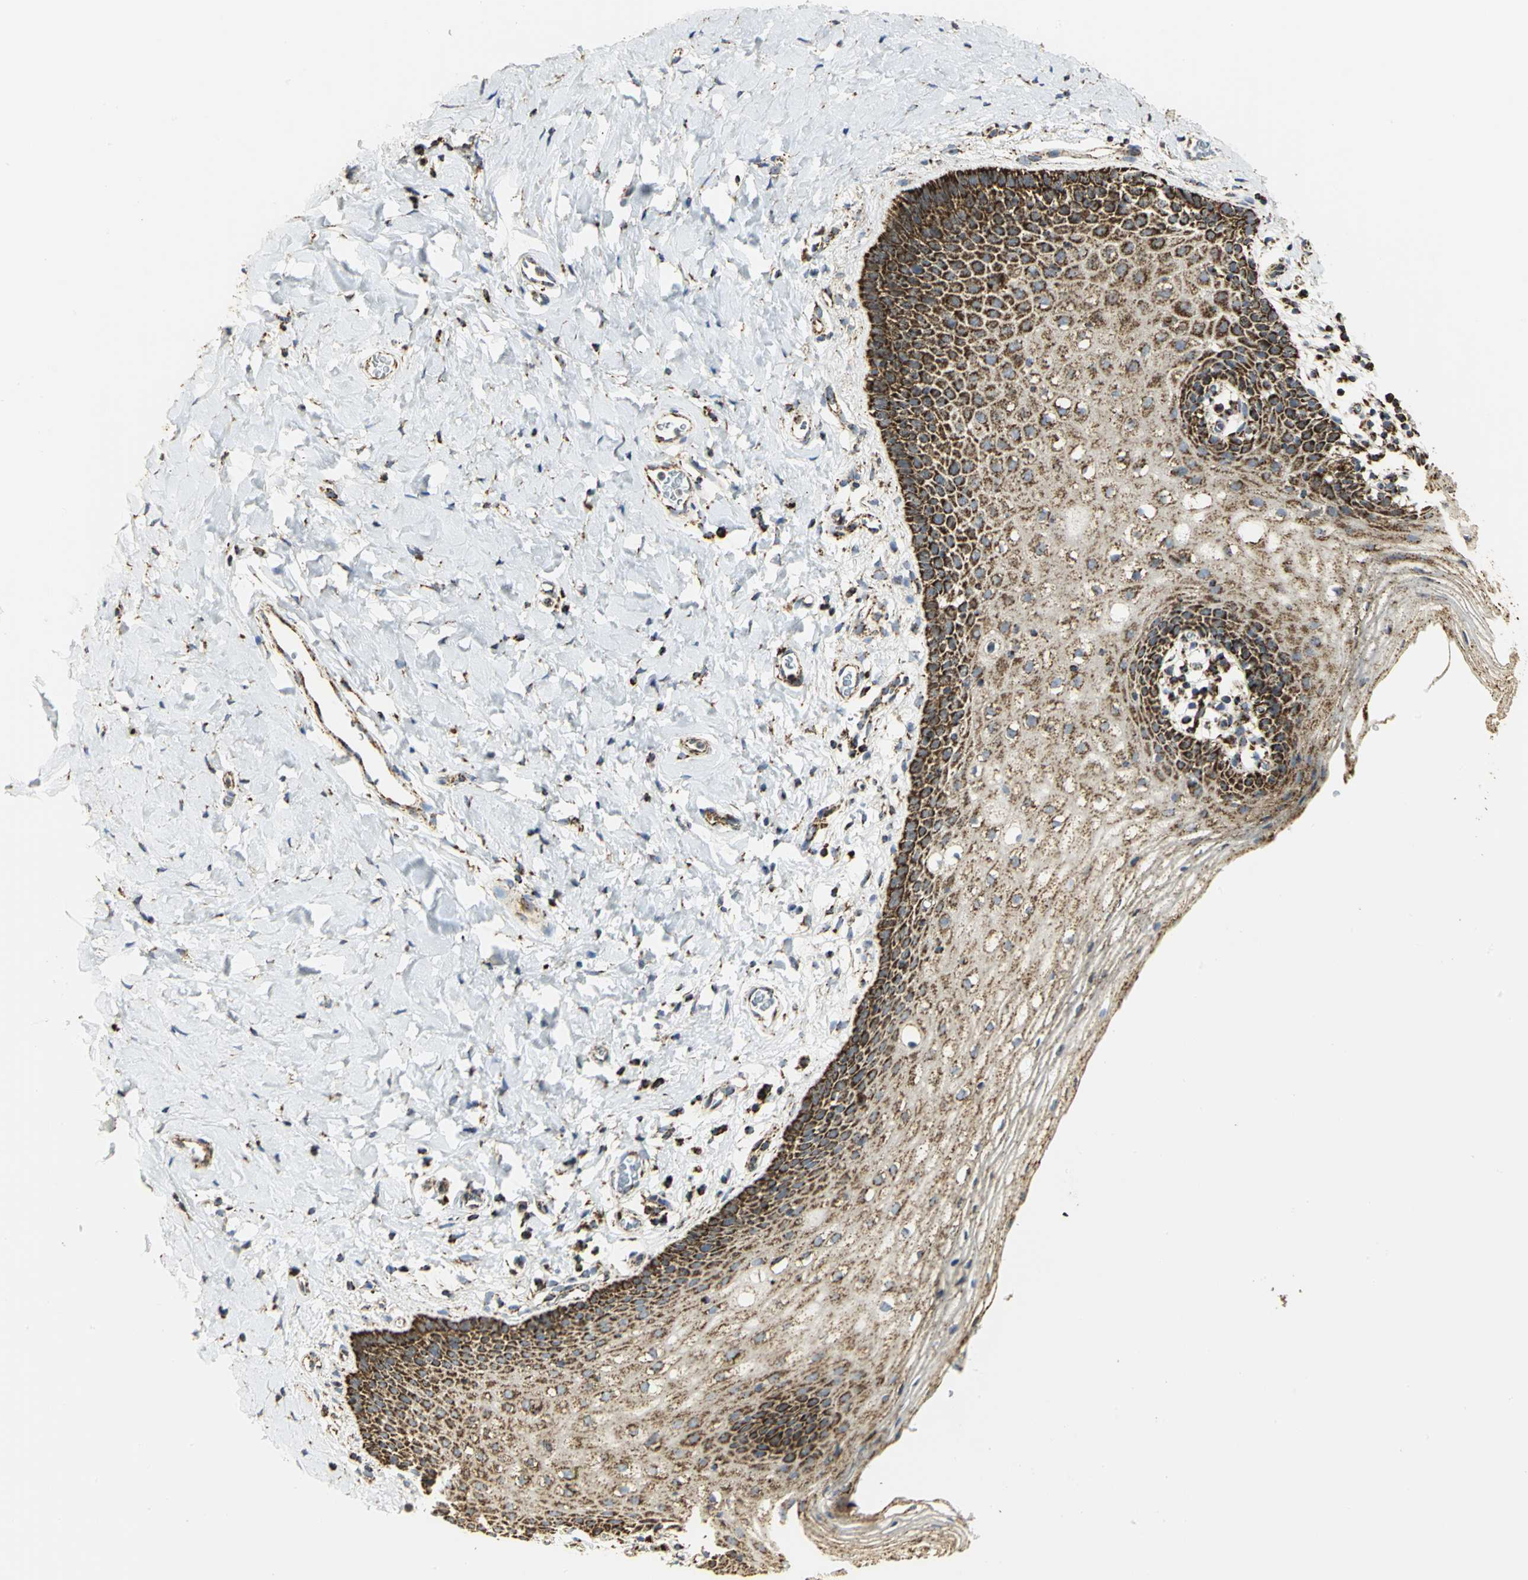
{"staining": {"intensity": "strong", "quantity": ">75%", "location": "cytoplasmic/membranous"}, "tissue": "vagina", "cell_type": "Squamous epithelial cells", "image_type": "normal", "snomed": [{"axis": "morphology", "description": "Normal tissue, NOS"}, {"axis": "topography", "description": "Vagina"}], "caption": "Immunohistochemistry micrograph of benign vagina stained for a protein (brown), which shows high levels of strong cytoplasmic/membranous expression in approximately >75% of squamous epithelial cells.", "gene": "VDAC1", "patient": {"sex": "female", "age": 55}}